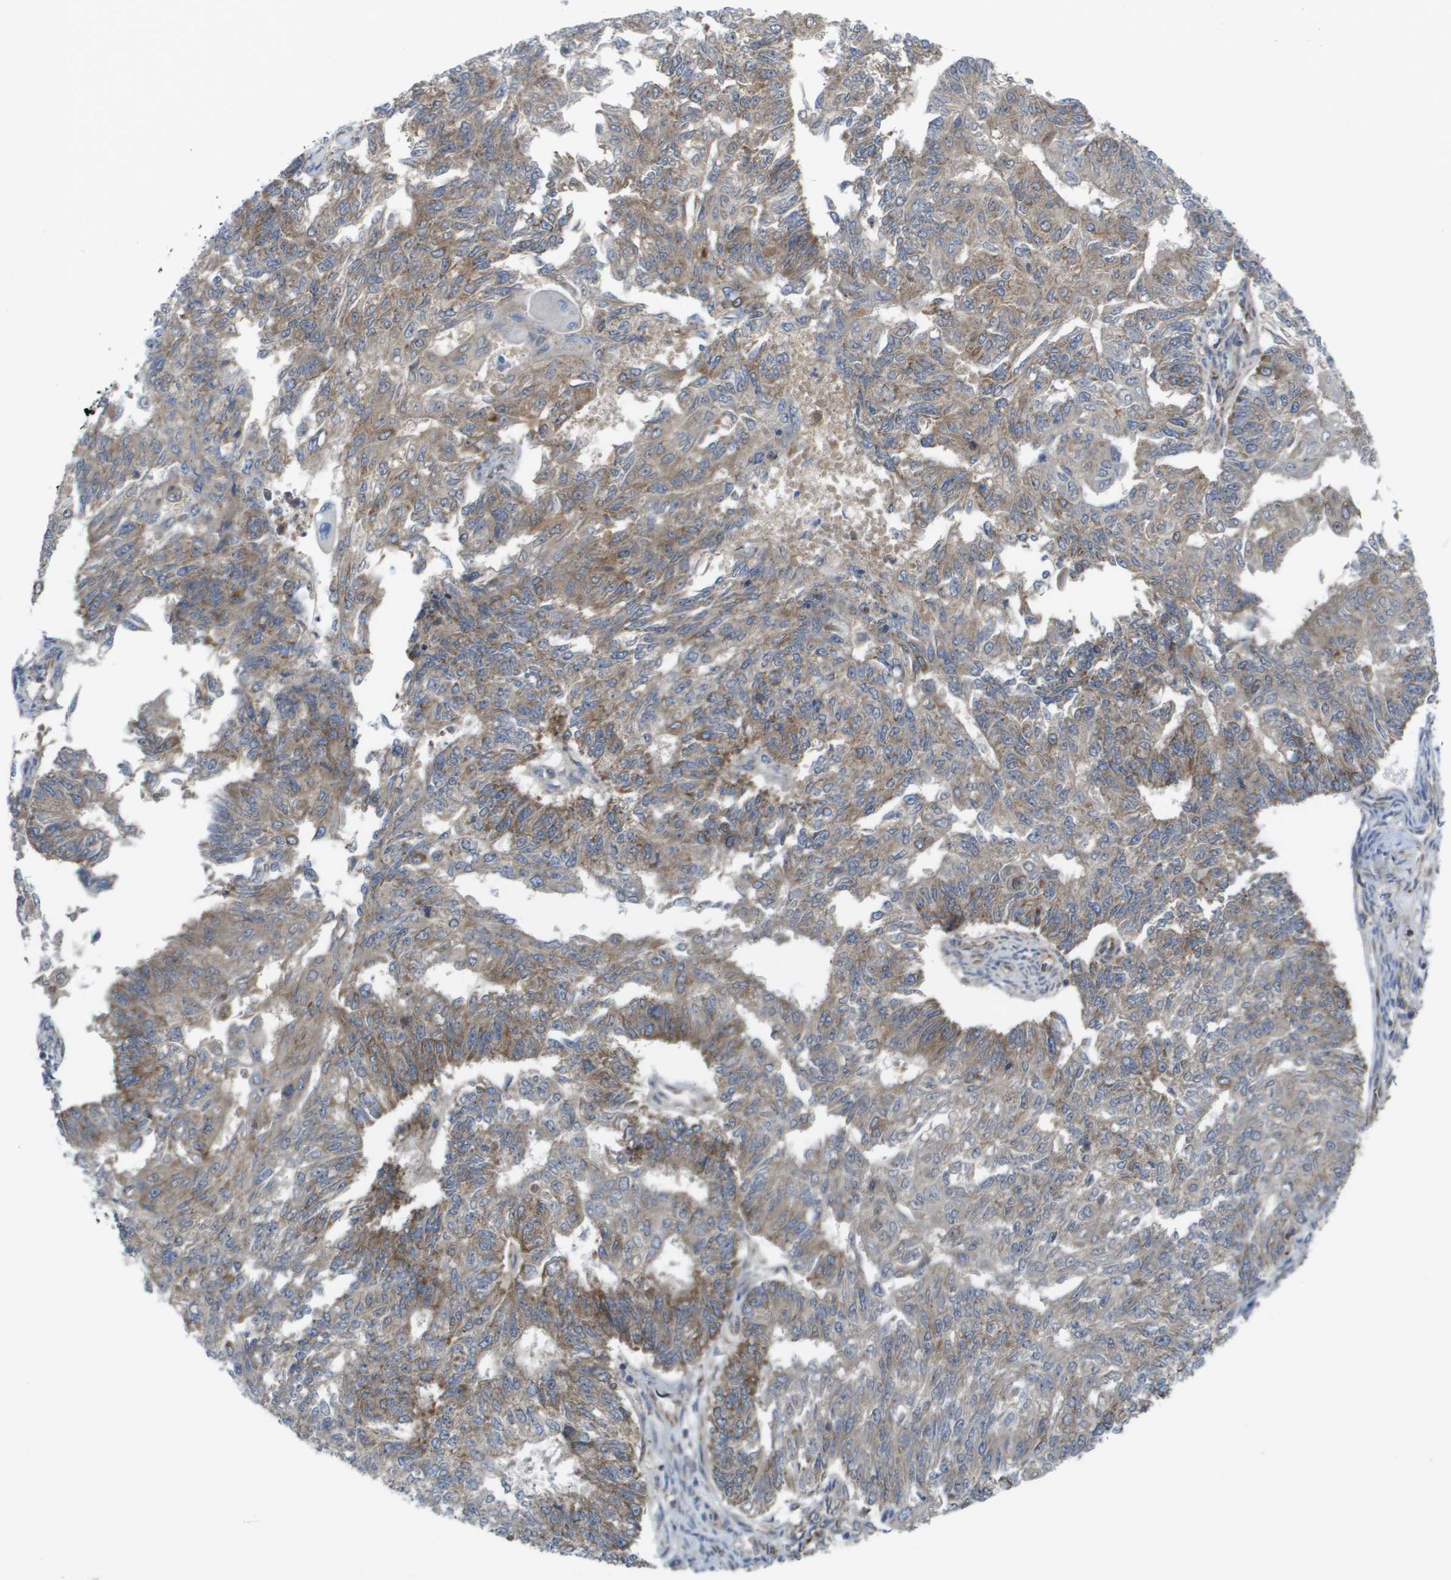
{"staining": {"intensity": "moderate", "quantity": ">75%", "location": "cytoplasmic/membranous"}, "tissue": "endometrial cancer", "cell_type": "Tumor cells", "image_type": "cancer", "snomed": [{"axis": "morphology", "description": "Adenocarcinoma, NOS"}, {"axis": "topography", "description": "Endometrium"}], "caption": "Protein staining of adenocarcinoma (endometrial) tissue reveals moderate cytoplasmic/membranous expression in approximately >75% of tumor cells. (Stains: DAB in brown, nuclei in blue, Microscopy: brightfield microscopy at high magnification).", "gene": "FIS1", "patient": {"sex": "female", "age": 32}}